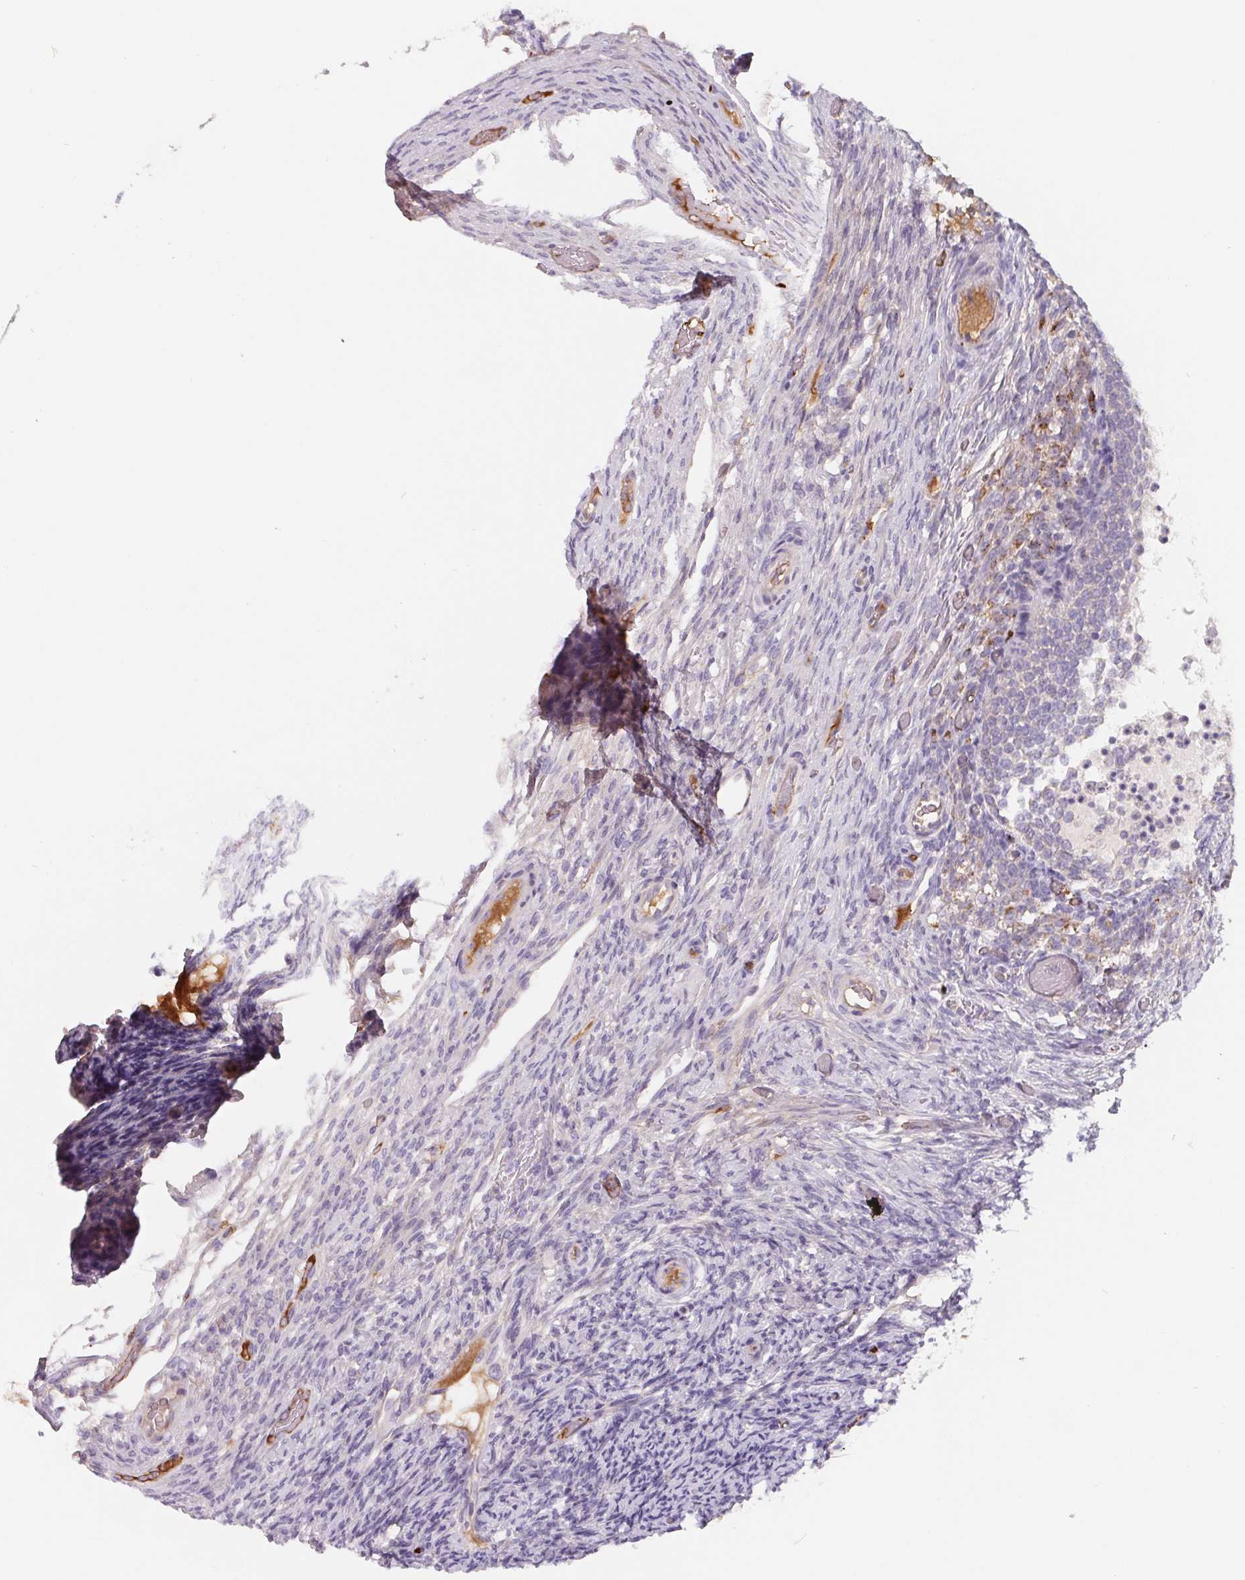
{"staining": {"intensity": "negative", "quantity": "none", "location": "none"}, "tissue": "ovary", "cell_type": "Ovarian stroma cells", "image_type": "normal", "snomed": [{"axis": "morphology", "description": "Normal tissue, NOS"}, {"axis": "topography", "description": "Ovary"}], "caption": "This is an IHC micrograph of benign ovary. There is no positivity in ovarian stroma cells.", "gene": "LPA", "patient": {"sex": "female", "age": 34}}